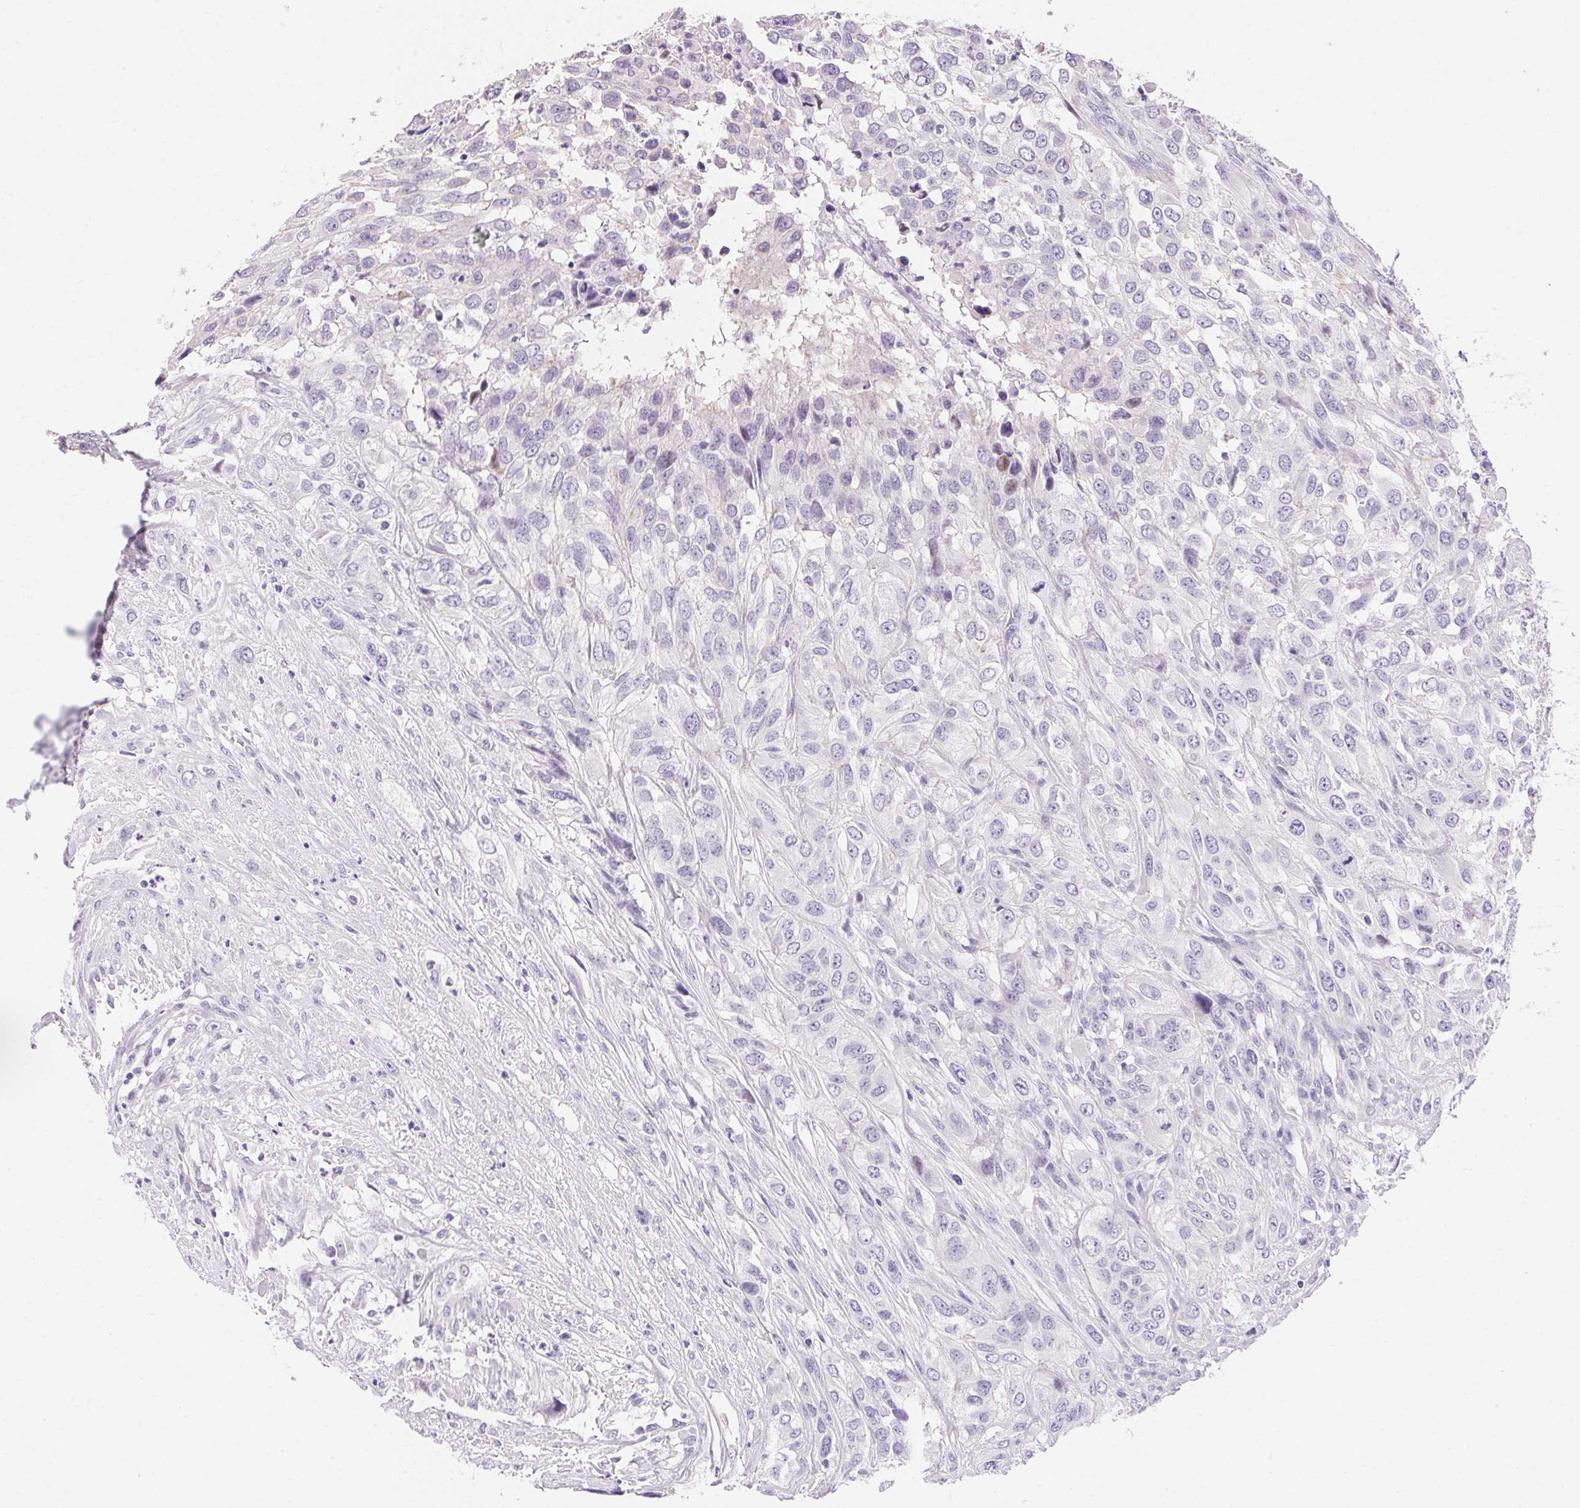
{"staining": {"intensity": "negative", "quantity": "none", "location": "none"}, "tissue": "urothelial cancer", "cell_type": "Tumor cells", "image_type": "cancer", "snomed": [{"axis": "morphology", "description": "Urothelial carcinoma, High grade"}, {"axis": "topography", "description": "Urinary bladder"}], "caption": "Histopathology image shows no protein positivity in tumor cells of high-grade urothelial carcinoma tissue.", "gene": "AQP5", "patient": {"sex": "male", "age": 67}}